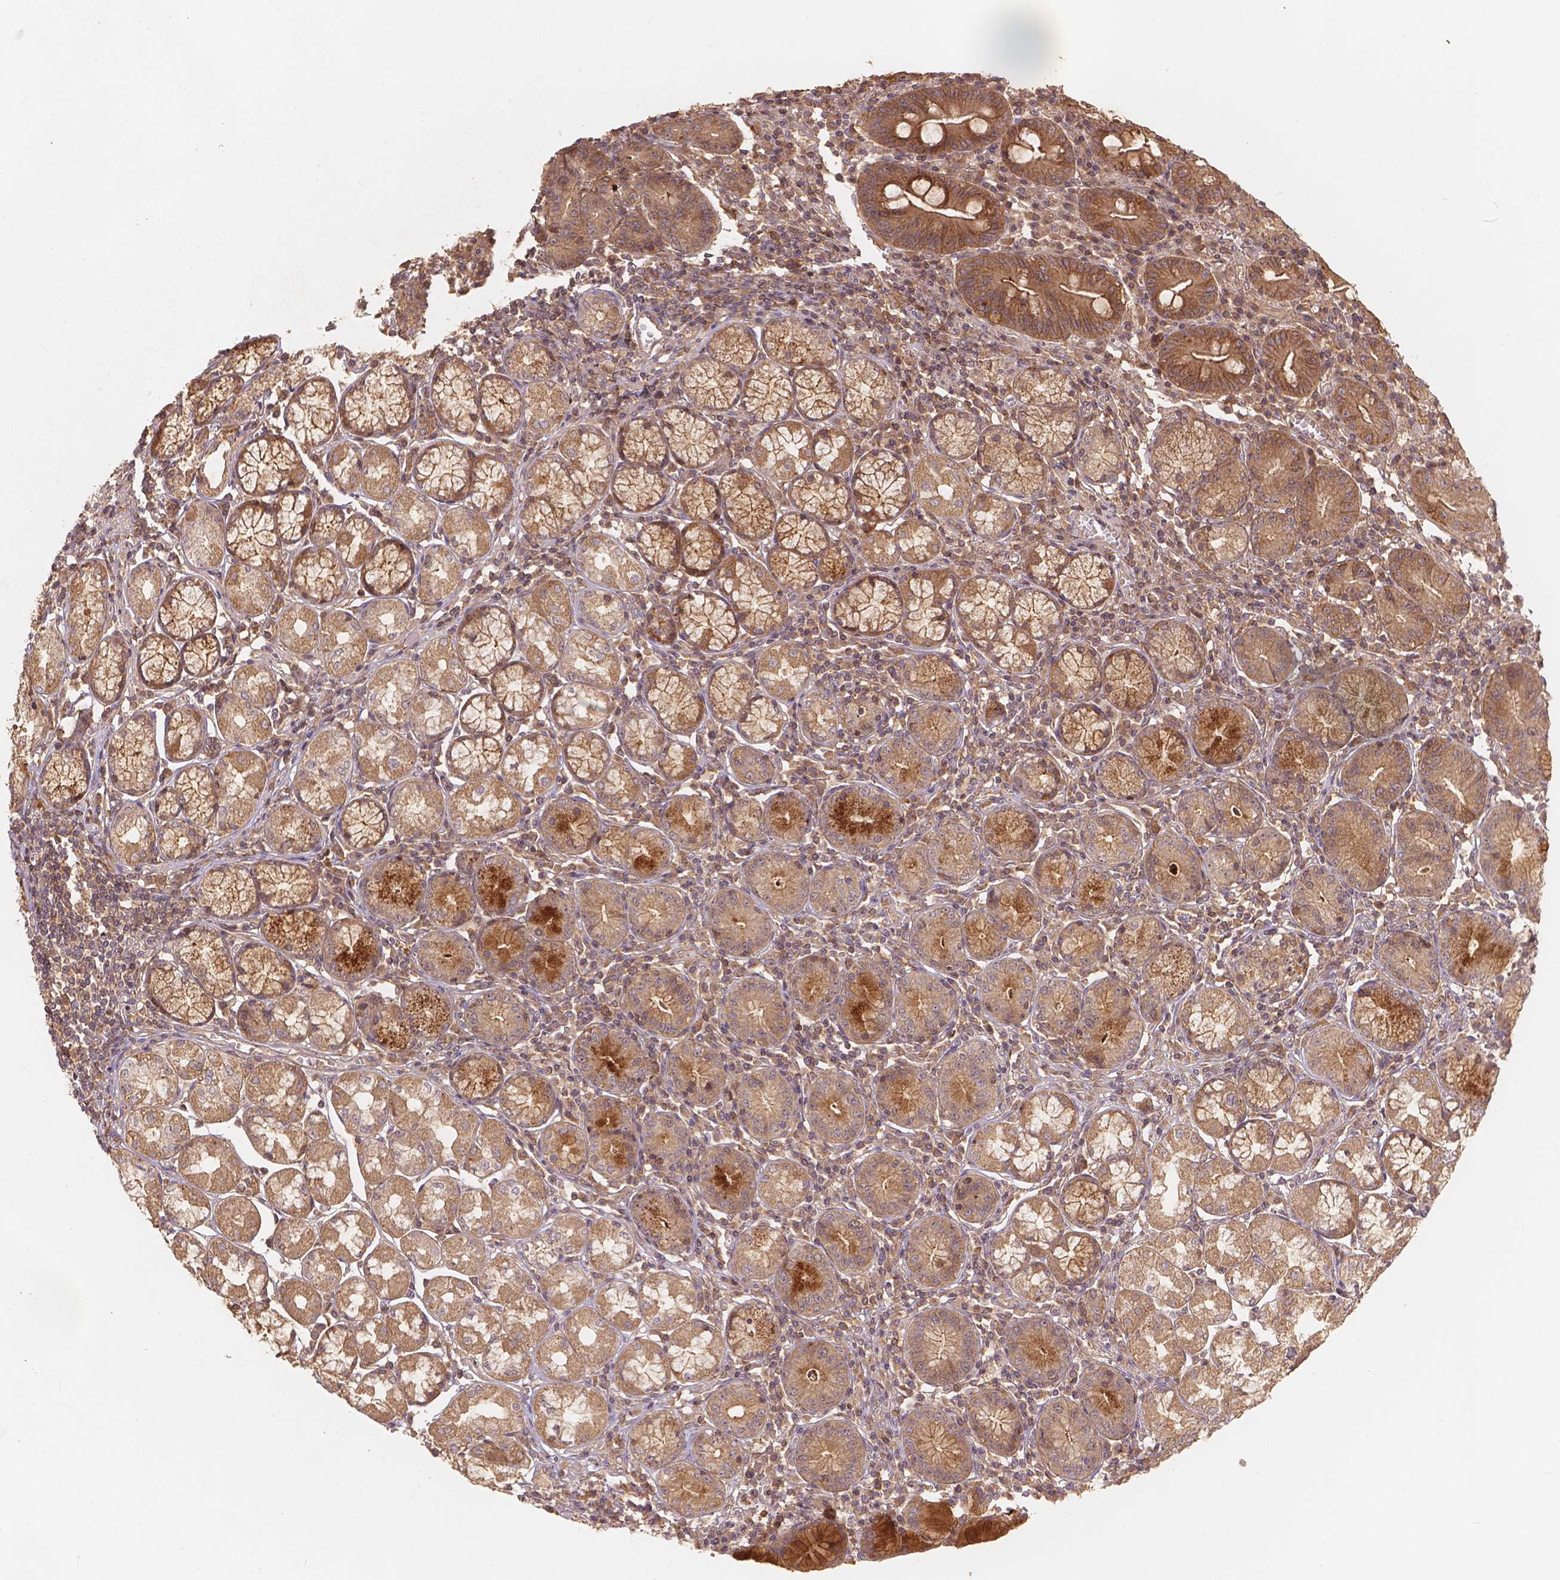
{"staining": {"intensity": "moderate", "quantity": ">75%", "location": "cytoplasmic/membranous"}, "tissue": "stomach", "cell_type": "Glandular cells", "image_type": "normal", "snomed": [{"axis": "morphology", "description": "Normal tissue, NOS"}, {"axis": "topography", "description": "Stomach"}], "caption": "Stomach was stained to show a protein in brown. There is medium levels of moderate cytoplasmic/membranous expression in about >75% of glandular cells. The protein is stained brown, and the nuclei are stained in blue (DAB IHC with brightfield microscopy, high magnification).", "gene": "XPR1", "patient": {"sex": "male", "age": 55}}